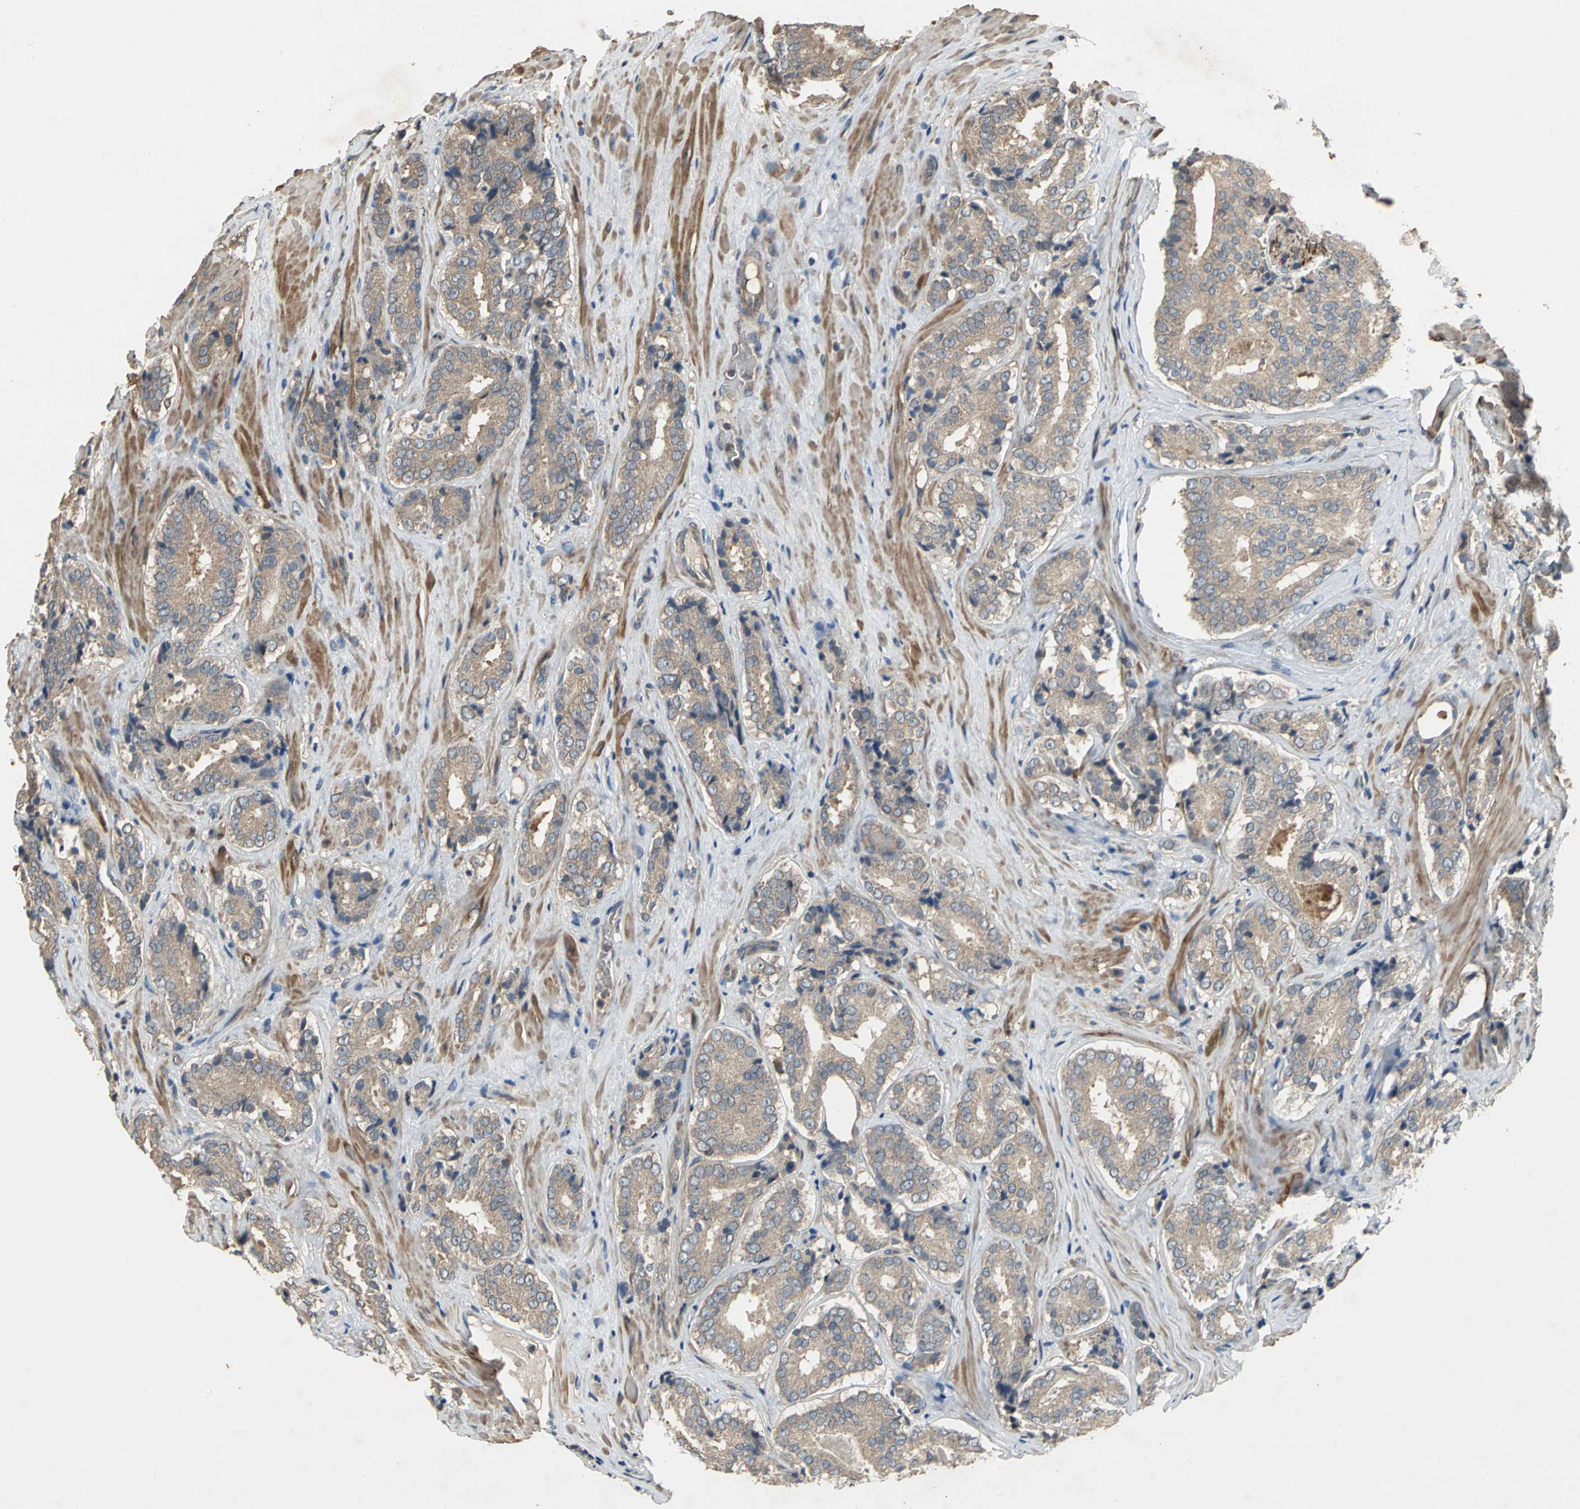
{"staining": {"intensity": "moderate", "quantity": ">75%", "location": "cytoplasmic/membranous"}, "tissue": "prostate cancer", "cell_type": "Tumor cells", "image_type": "cancer", "snomed": [{"axis": "morphology", "description": "Adenocarcinoma, High grade"}, {"axis": "topography", "description": "Prostate"}], "caption": "There is medium levels of moderate cytoplasmic/membranous positivity in tumor cells of prostate cancer (high-grade adenocarcinoma), as demonstrated by immunohistochemical staining (brown color).", "gene": "MET", "patient": {"sex": "male", "age": 70}}